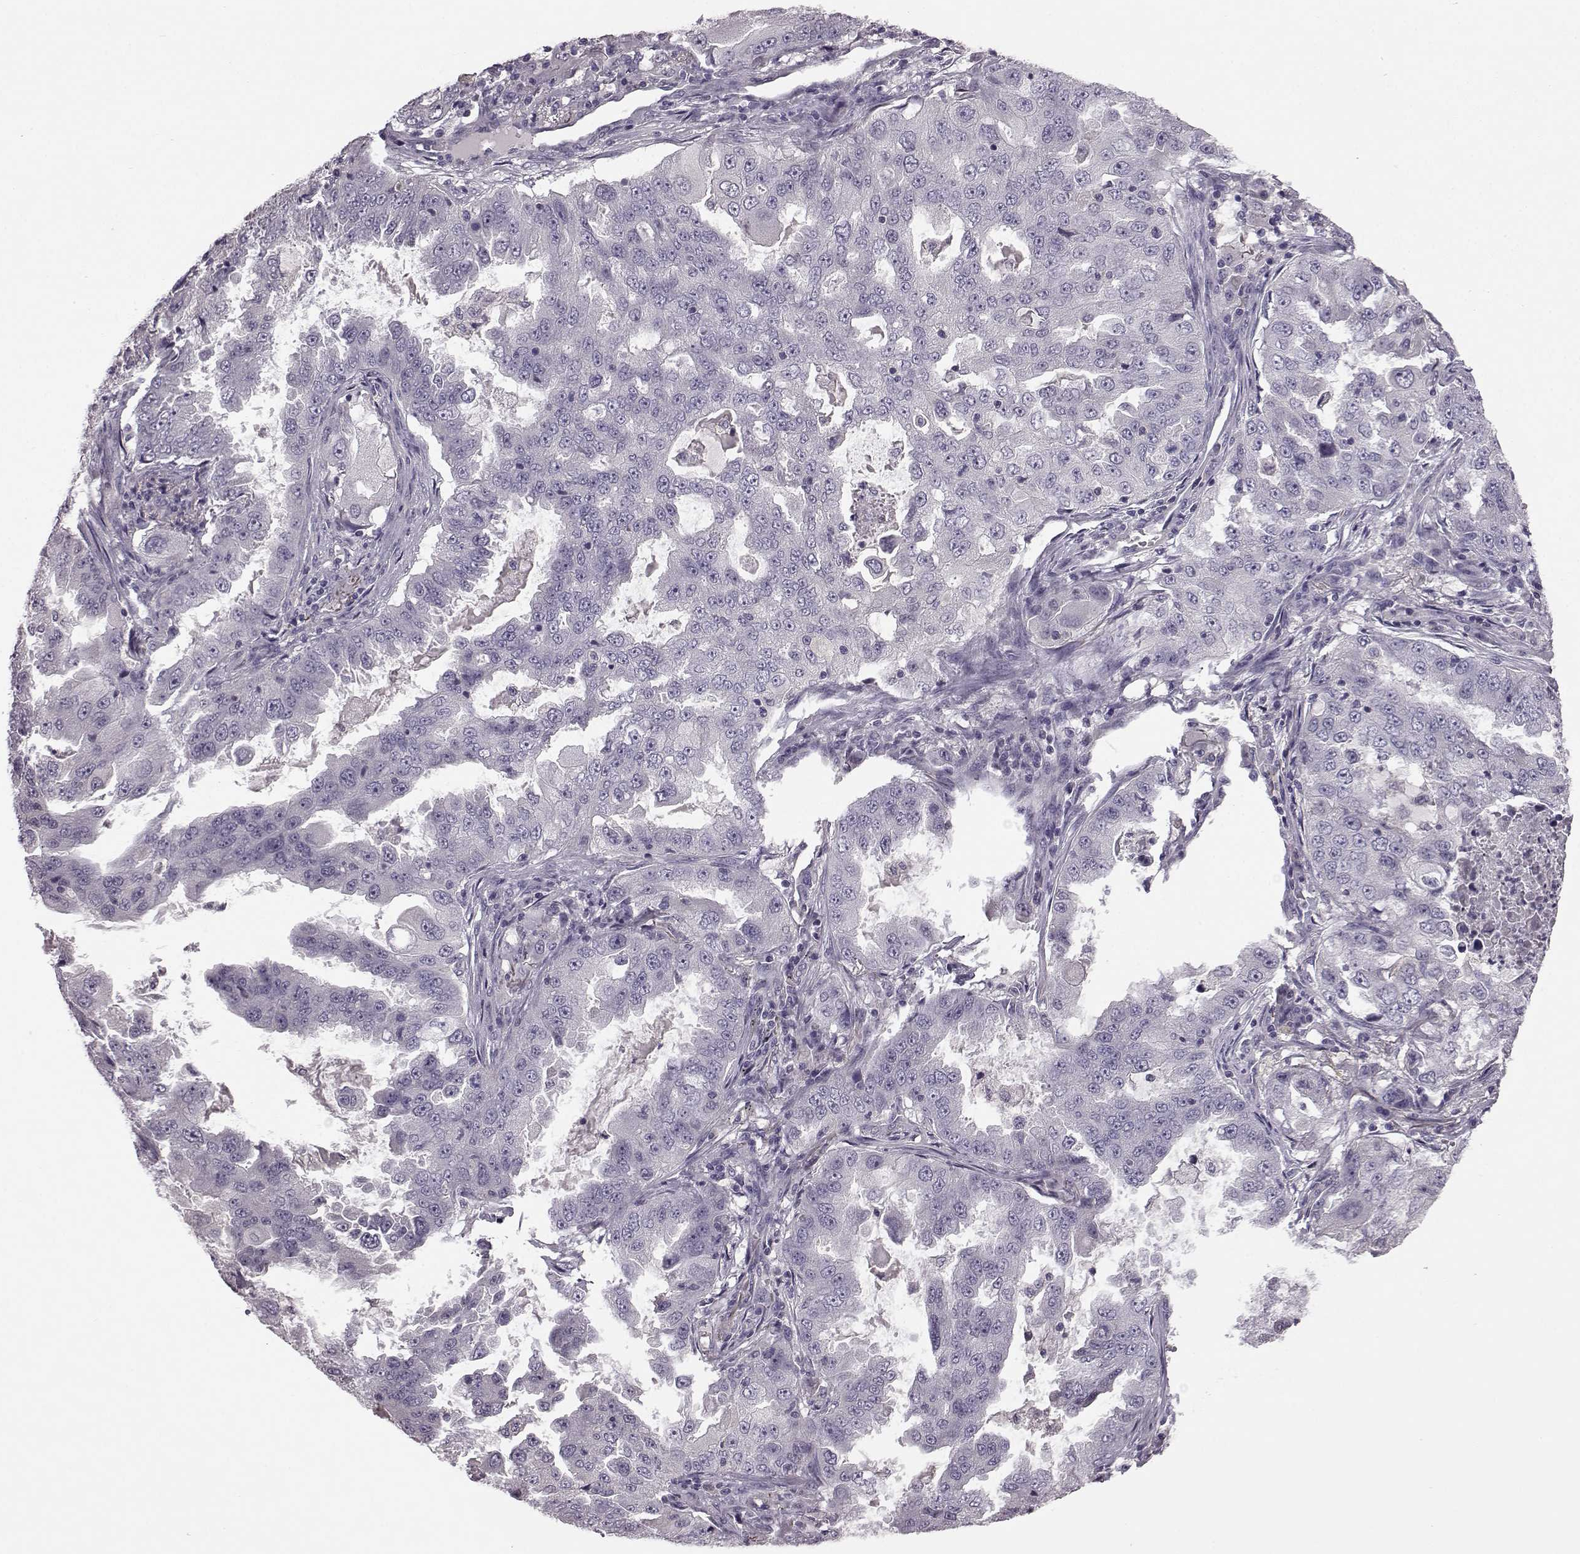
{"staining": {"intensity": "negative", "quantity": "none", "location": "none"}, "tissue": "lung cancer", "cell_type": "Tumor cells", "image_type": "cancer", "snomed": [{"axis": "morphology", "description": "Adenocarcinoma, NOS"}, {"axis": "topography", "description": "Lung"}], "caption": "A photomicrograph of human lung cancer (adenocarcinoma) is negative for staining in tumor cells. (Stains: DAB (3,3'-diaminobenzidine) immunohistochemistry with hematoxylin counter stain, Microscopy: brightfield microscopy at high magnification).", "gene": "KRT85", "patient": {"sex": "female", "age": 61}}